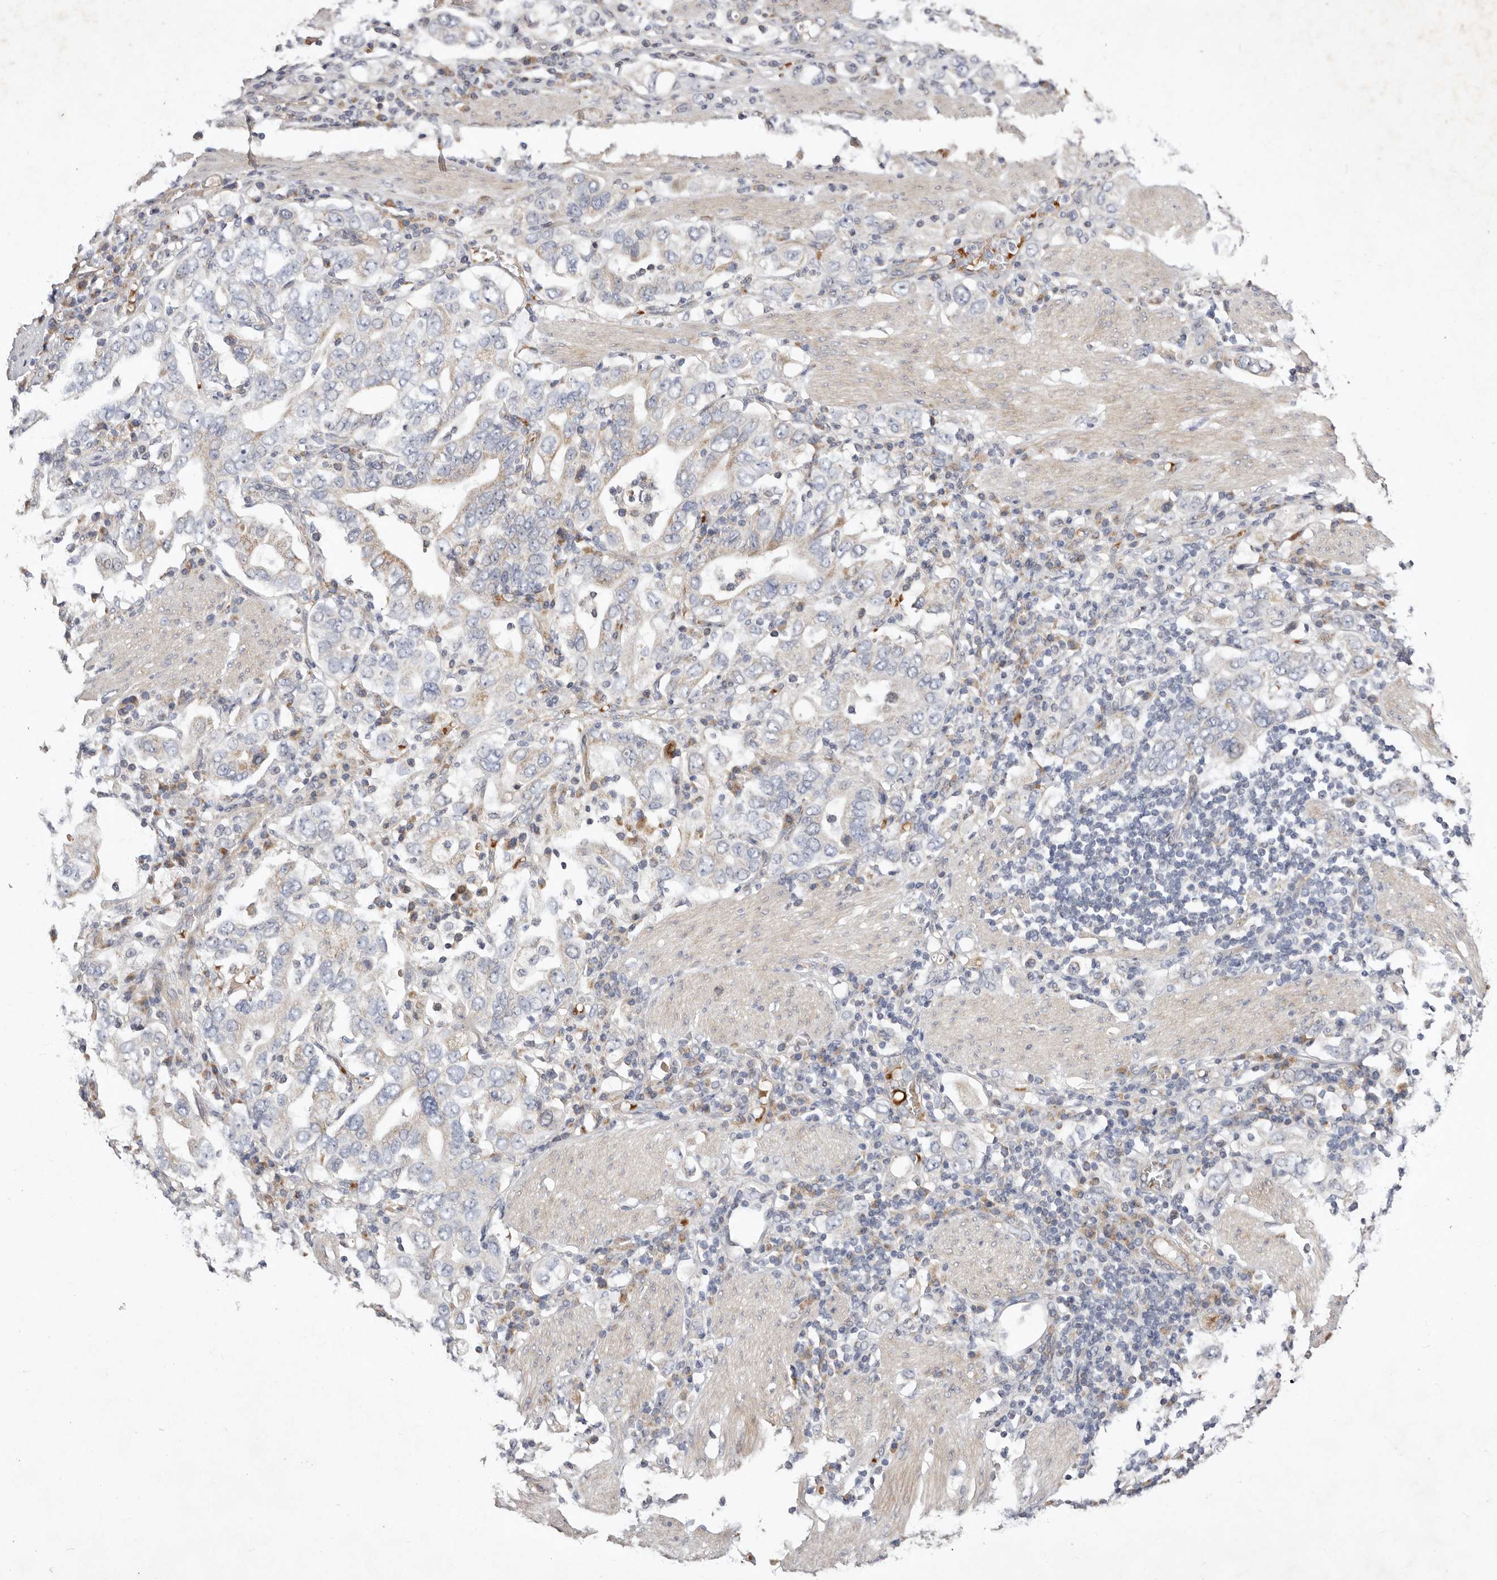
{"staining": {"intensity": "negative", "quantity": "none", "location": "none"}, "tissue": "stomach cancer", "cell_type": "Tumor cells", "image_type": "cancer", "snomed": [{"axis": "morphology", "description": "Adenocarcinoma, NOS"}, {"axis": "topography", "description": "Stomach, upper"}], "caption": "IHC of human adenocarcinoma (stomach) exhibits no staining in tumor cells.", "gene": "SLC25A20", "patient": {"sex": "male", "age": 62}}